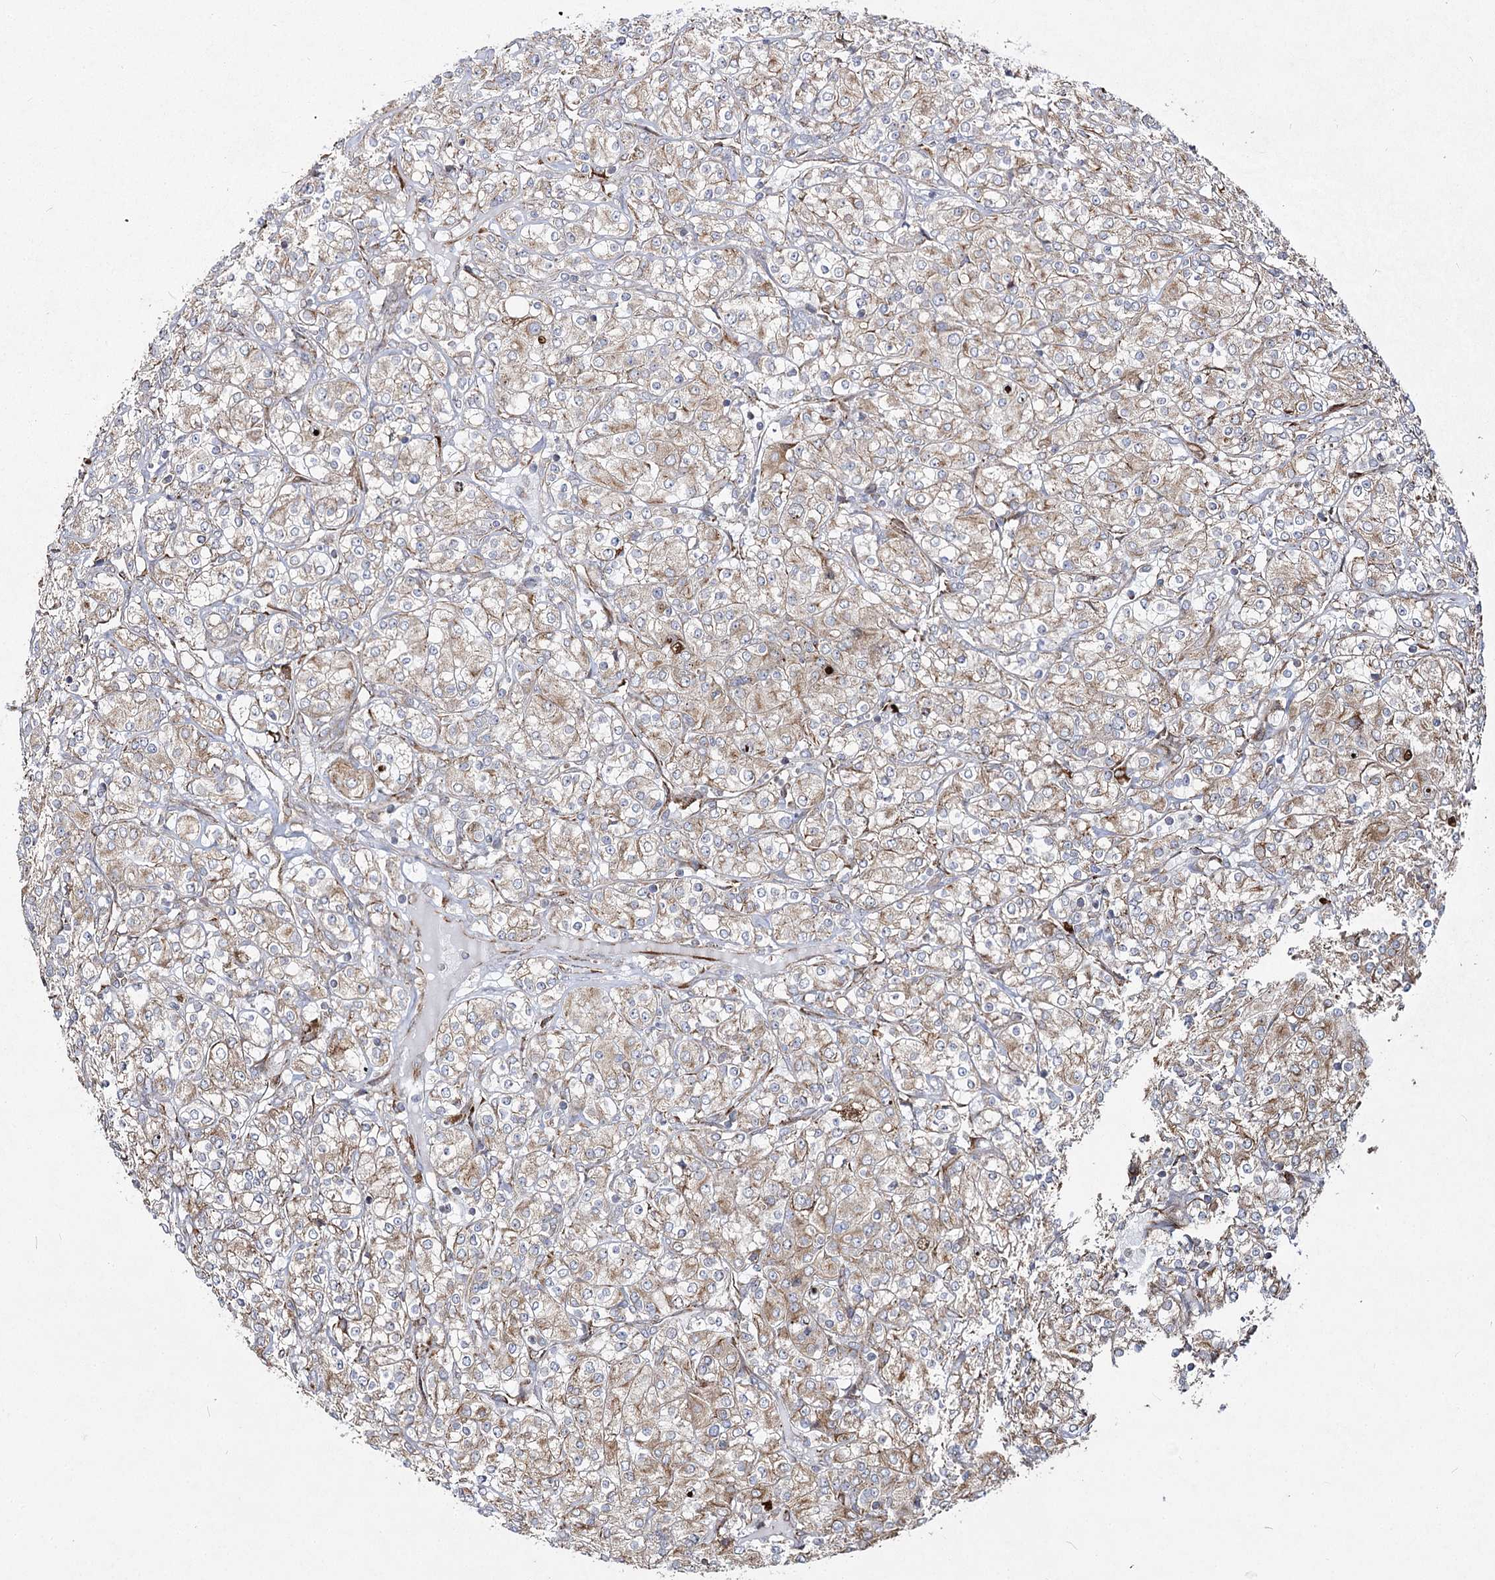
{"staining": {"intensity": "weak", "quantity": "25%-75%", "location": "cytoplasmic/membranous"}, "tissue": "renal cancer", "cell_type": "Tumor cells", "image_type": "cancer", "snomed": [{"axis": "morphology", "description": "Adenocarcinoma, NOS"}, {"axis": "topography", "description": "Kidney"}], "caption": "A low amount of weak cytoplasmic/membranous positivity is appreciated in about 25%-75% of tumor cells in renal cancer (adenocarcinoma) tissue.", "gene": "NHLRC2", "patient": {"sex": "male", "age": 77}}